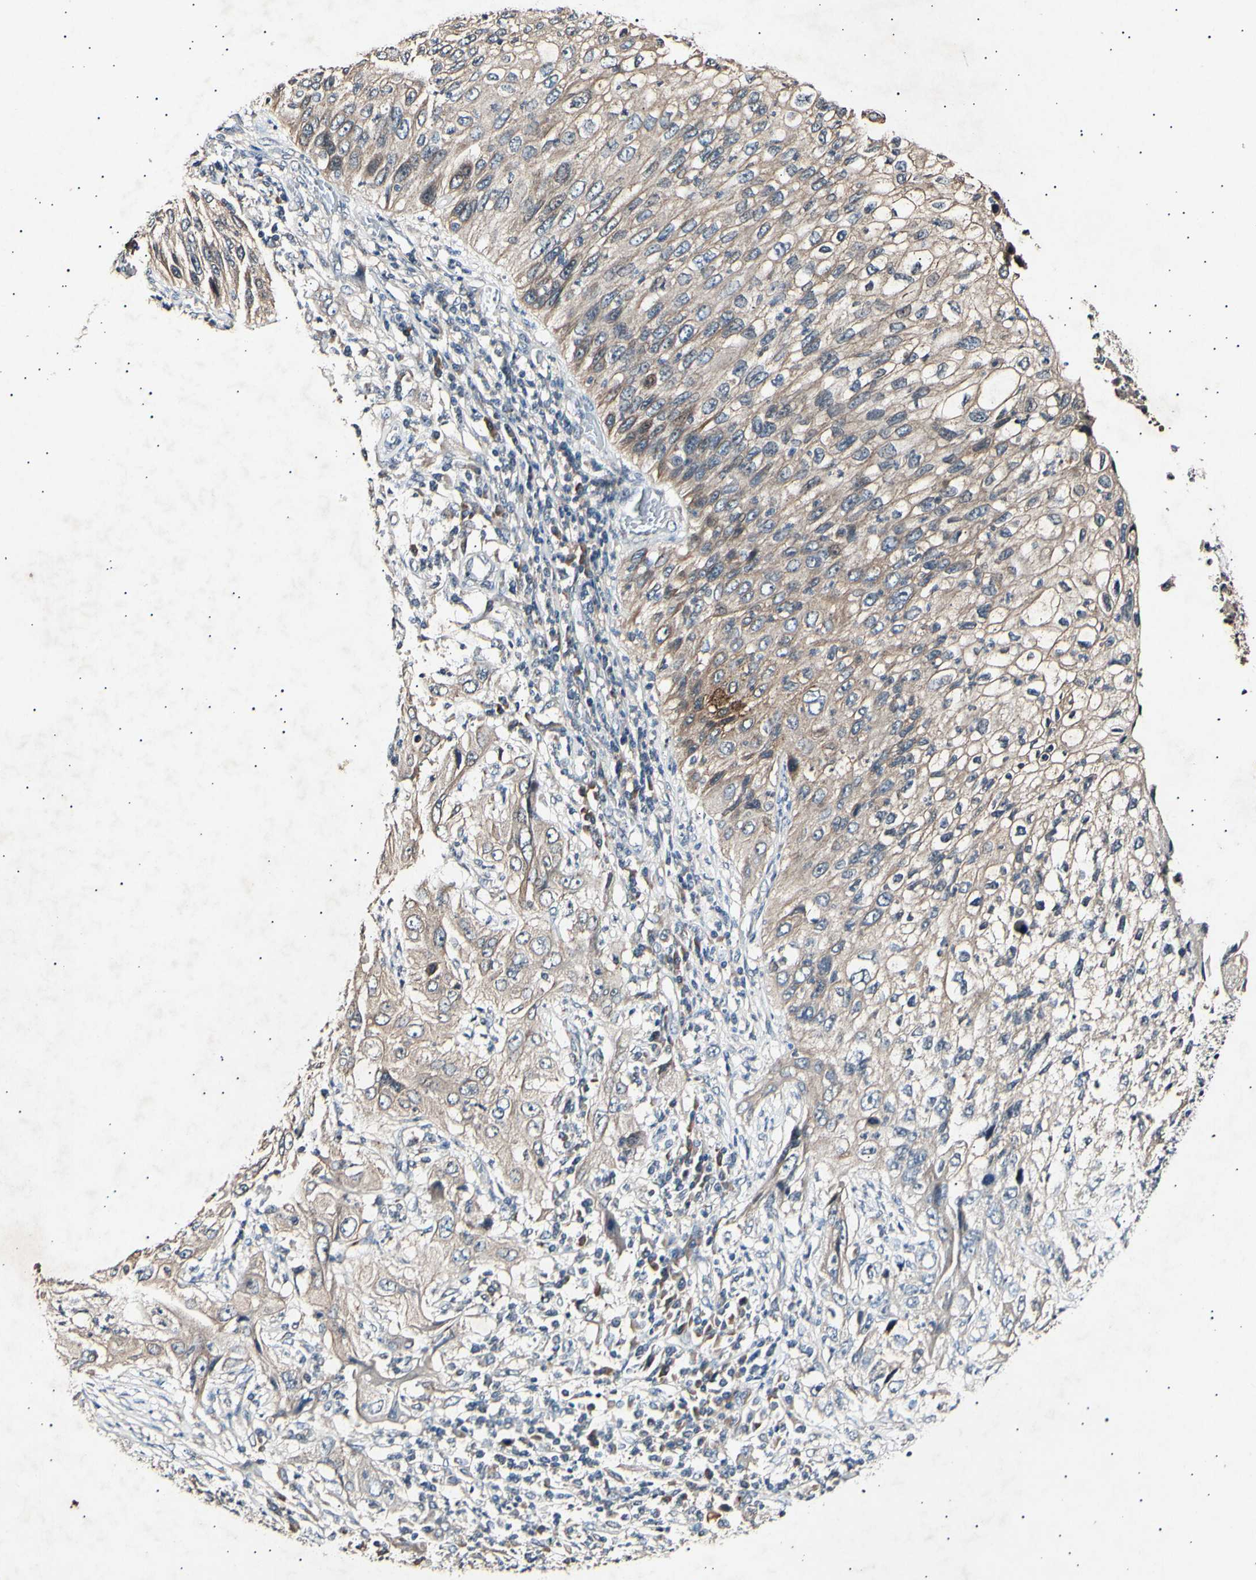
{"staining": {"intensity": "weak", "quantity": ">75%", "location": "cytoplasmic/membranous"}, "tissue": "lung cancer", "cell_type": "Tumor cells", "image_type": "cancer", "snomed": [{"axis": "morphology", "description": "Inflammation, NOS"}, {"axis": "morphology", "description": "Squamous cell carcinoma, NOS"}, {"axis": "topography", "description": "Lymph node"}, {"axis": "topography", "description": "Soft tissue"}, {"axis": "topography", "description": "Lung"}], "caption": "Tumor cells display low levels of weak cytoplasmic/membranous positivity in about >75% of cells in lung cancer (squamous cell carcinoma).", "gene": "ADCY3", "patient": {"sex": "male", "age": 66}}